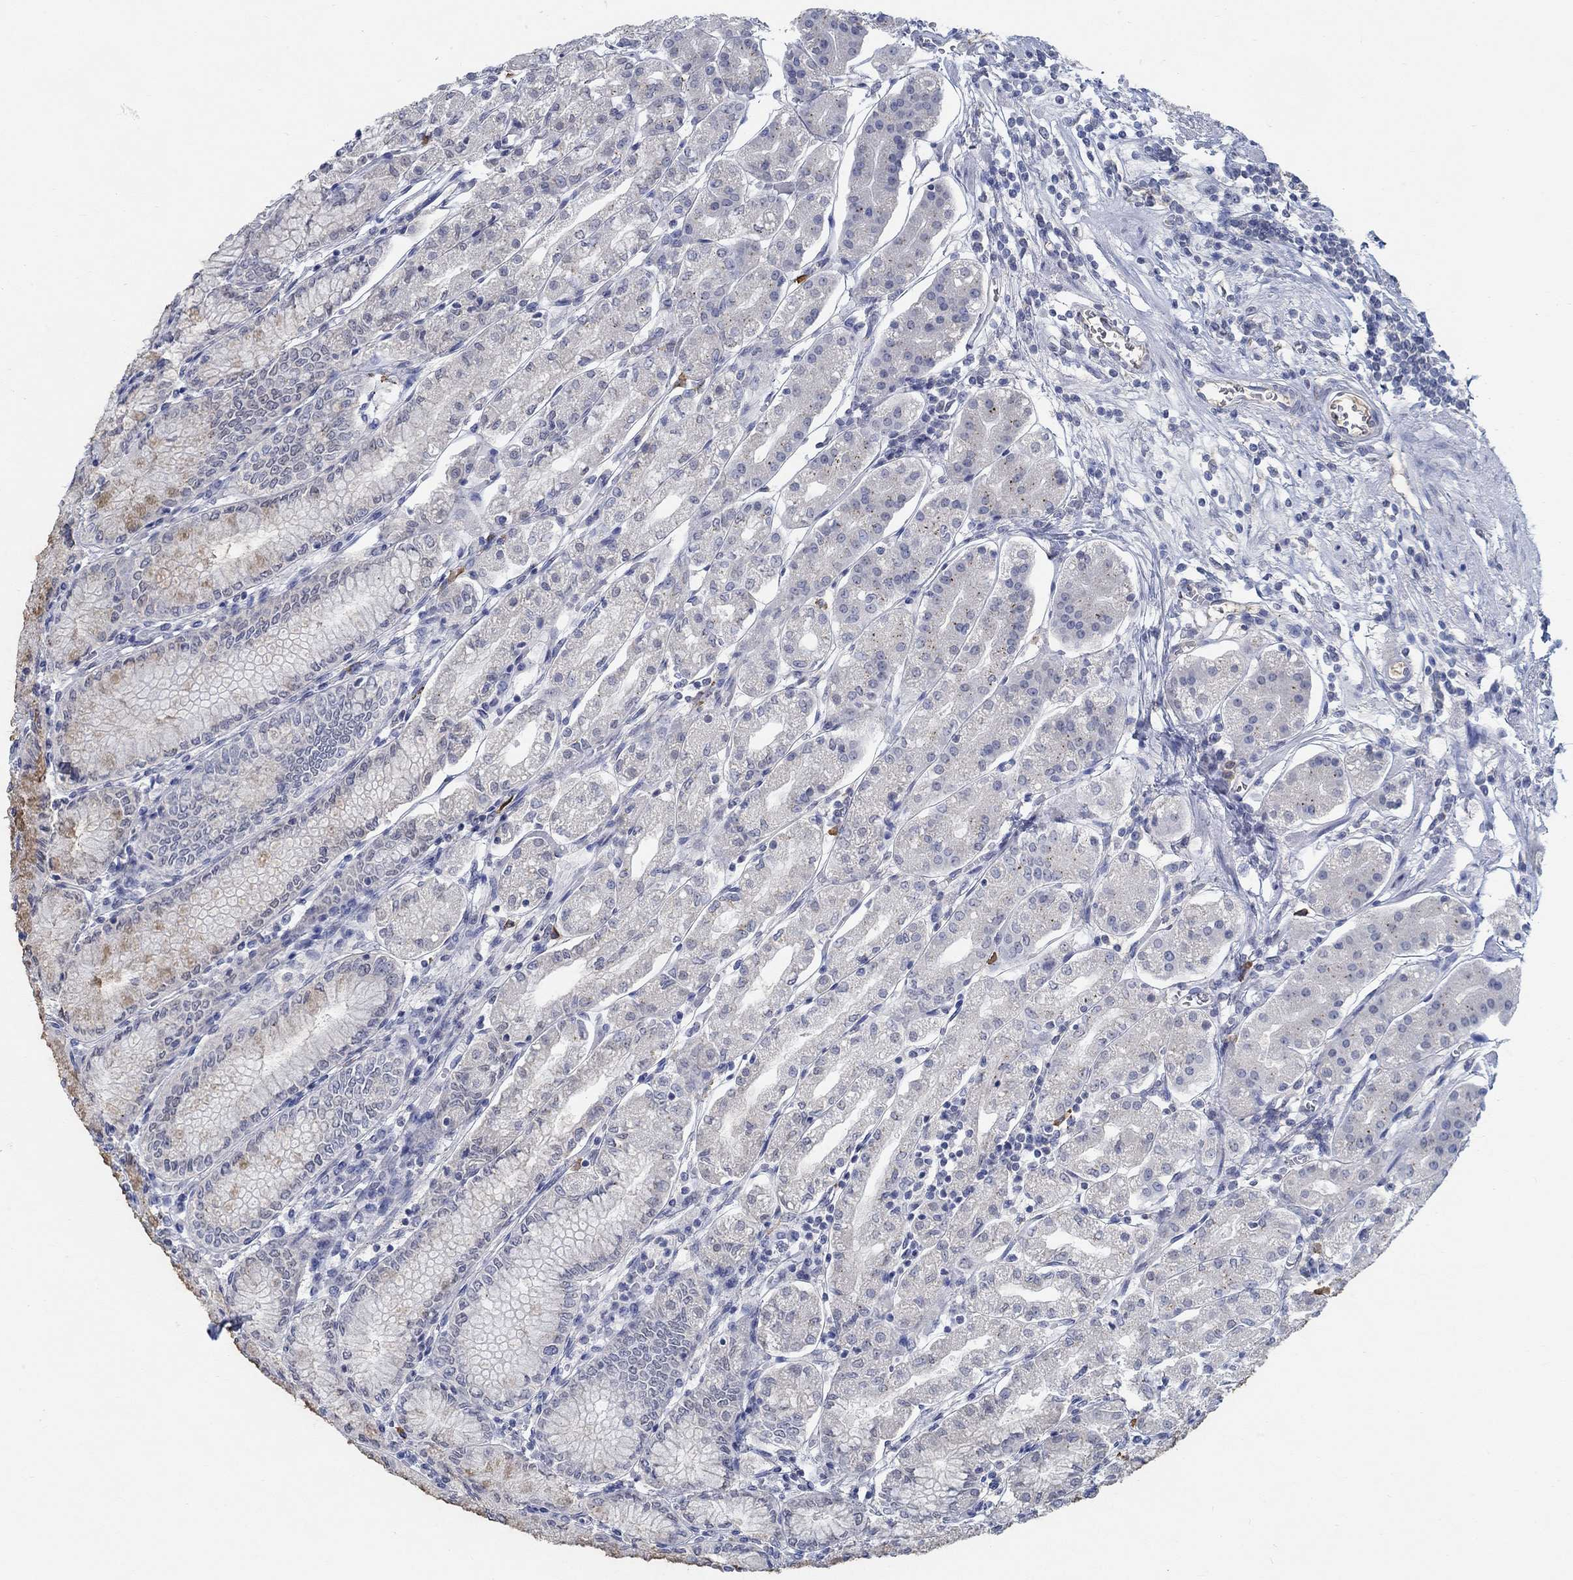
{"staining": {"intensity": "strong", "quantity": "<25%", "location": "cytoplasmic/membranous"}, "tissue": "stomach", "cell_type": "Glandular cells", "image_type": "normal", "snomed": [{"axis": "morphology", "description": "Normal tissue, NOS"}, {"axis": "topography", "description": "Skeletal muscle"}, {"axis": "topography", "description": "Stomach"}], "caption": "A micrograph of stomach stained for a protein shows strong cytoplasmic/membranous brown staining in glandular cells. (DAB = brown stain, brightfield microscopy at high magnification).", "gene": "TEKT4", "patient": {"sex": "female", "age": 57}}